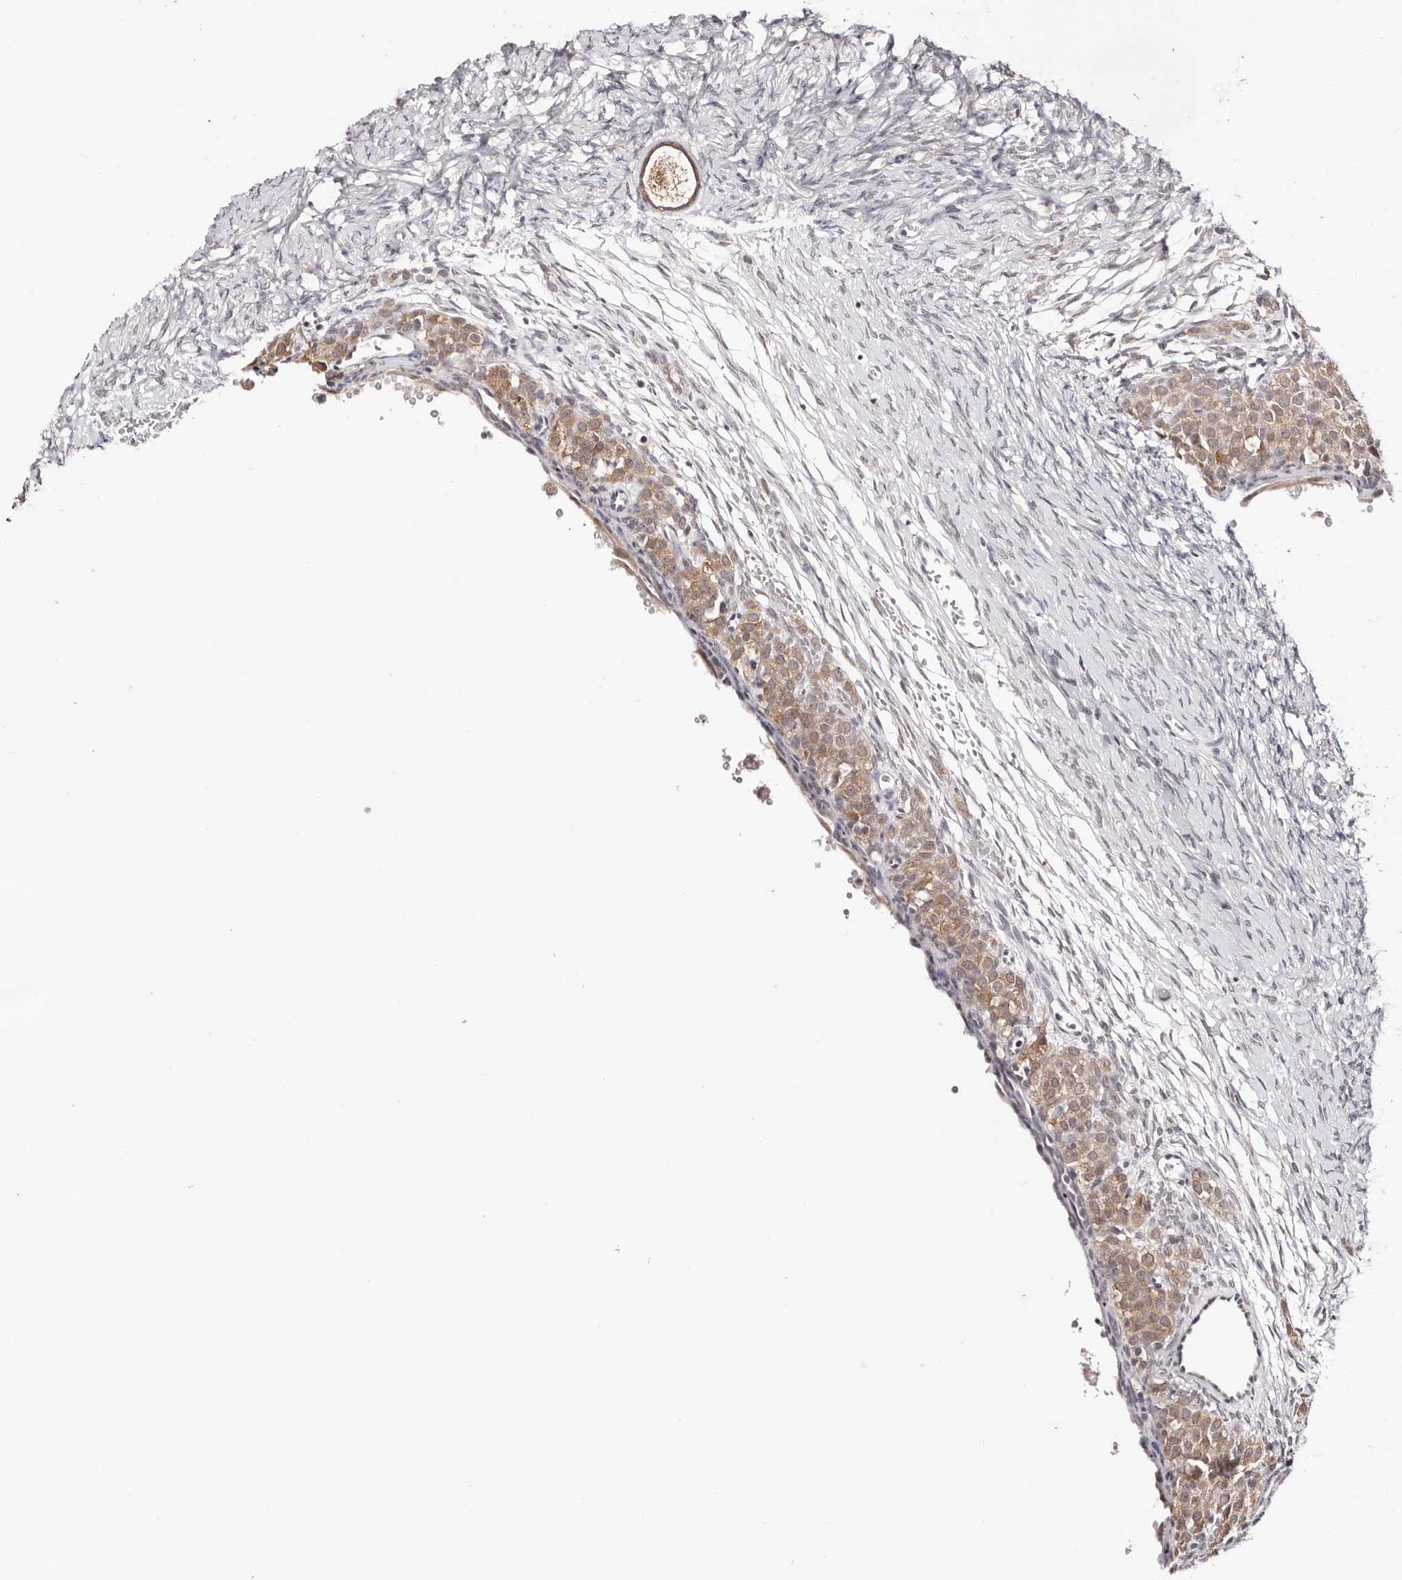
{"staining": {"intensity": "moderate", "quantity": ">75%", "location": "cytoplasmic/membranous"}, "tissue": "ovary", "cell_type": "Follicle cells", "image_type": "normal", "snomed": [{"axis": "morphology", "description": "Adenocarcinoma, NOS"}, {"axis": "topography", "description": "Endometrium"}], "caption": "A high-resolution photomicrograph shows immunohistochemistry staining of benign ovary, which demonstrates moderate cytoplasmic/membranous staining in about >75% of follicle cells. (brown staining indicates protein expression, while blue staining denotes nuclei).", "gene": "TYW3", "patient": {"sex": "female", "age": 32}}